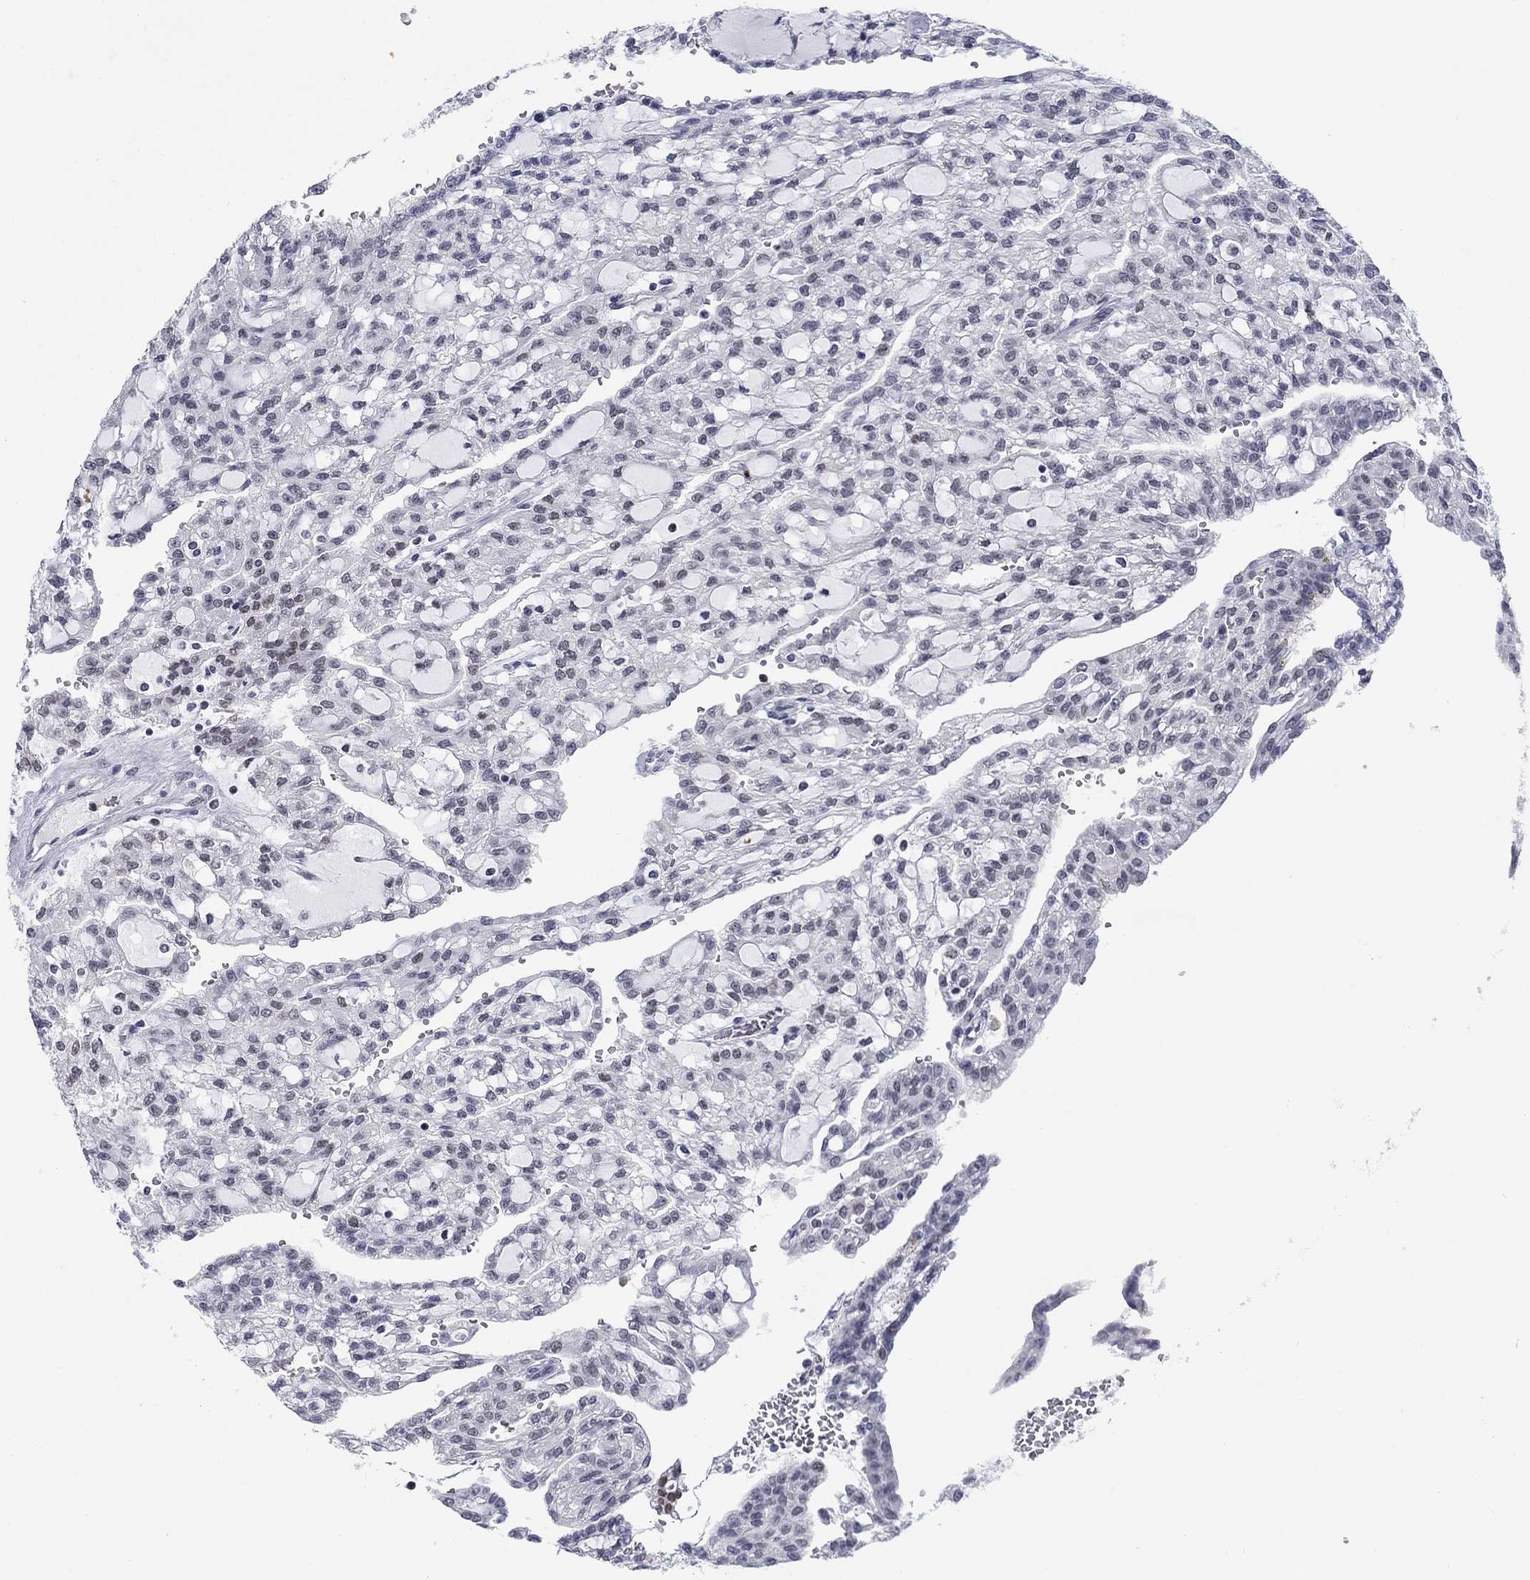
{"staining": {"intensity": "negative", "quantity": "none", "location": "none"}, "tissue": "renal cancer", "cell_type": "Tumor cells", "image_type": "cancer", "snomed": [{"axis": "morphology", "description": "Adenocarcinoma, NOS"}, {"axis": "topography", "description": "Kidney"}], "caption": "High magnification brightfield microscopy of renal cancer (adenocarcinoma) stained with DAB (brown) and counterstained with hematoxylin (blue): tumor cells show no significant expression.", "gene": "NPAS3", "patient": {"sex": "male", "age": 63}}